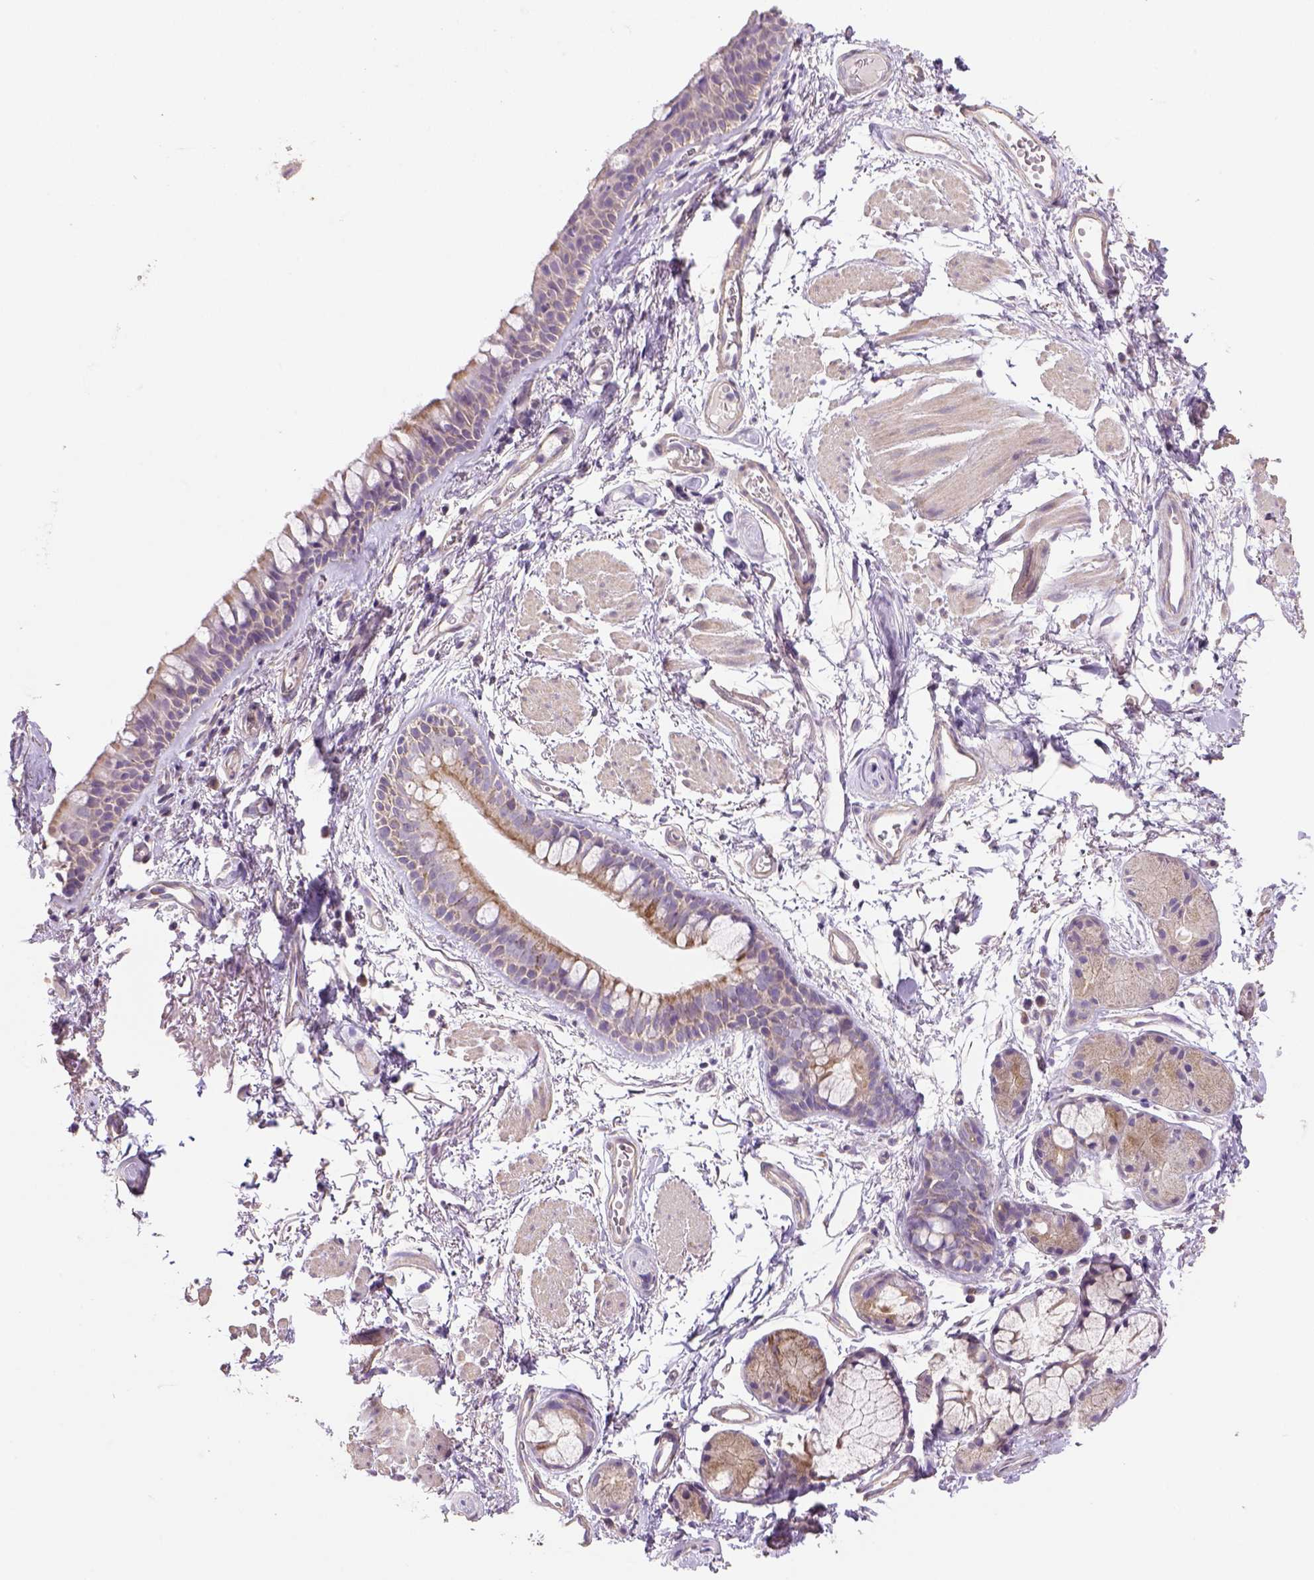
{"staining": {"intensity": "negative", "quantity": "none", "location": "none"}, "tissue": "soft tissue", "cell_type": "Fibroblasts", "image_type": "normal", "snomed": [{"axis": "morphology", "description": "Normal tissue, NOS"}, {"axis": "topography", "description": "Cartilage tissue"}, {"axis": "topography", "description": "Bronchus"}], "caption": "Soft tissue stained for a protein using immunohistochemistry exhibits no staining fibroblasts.", "gene": "HTRA1", "patient": {"sex": "female", "age": 79}}